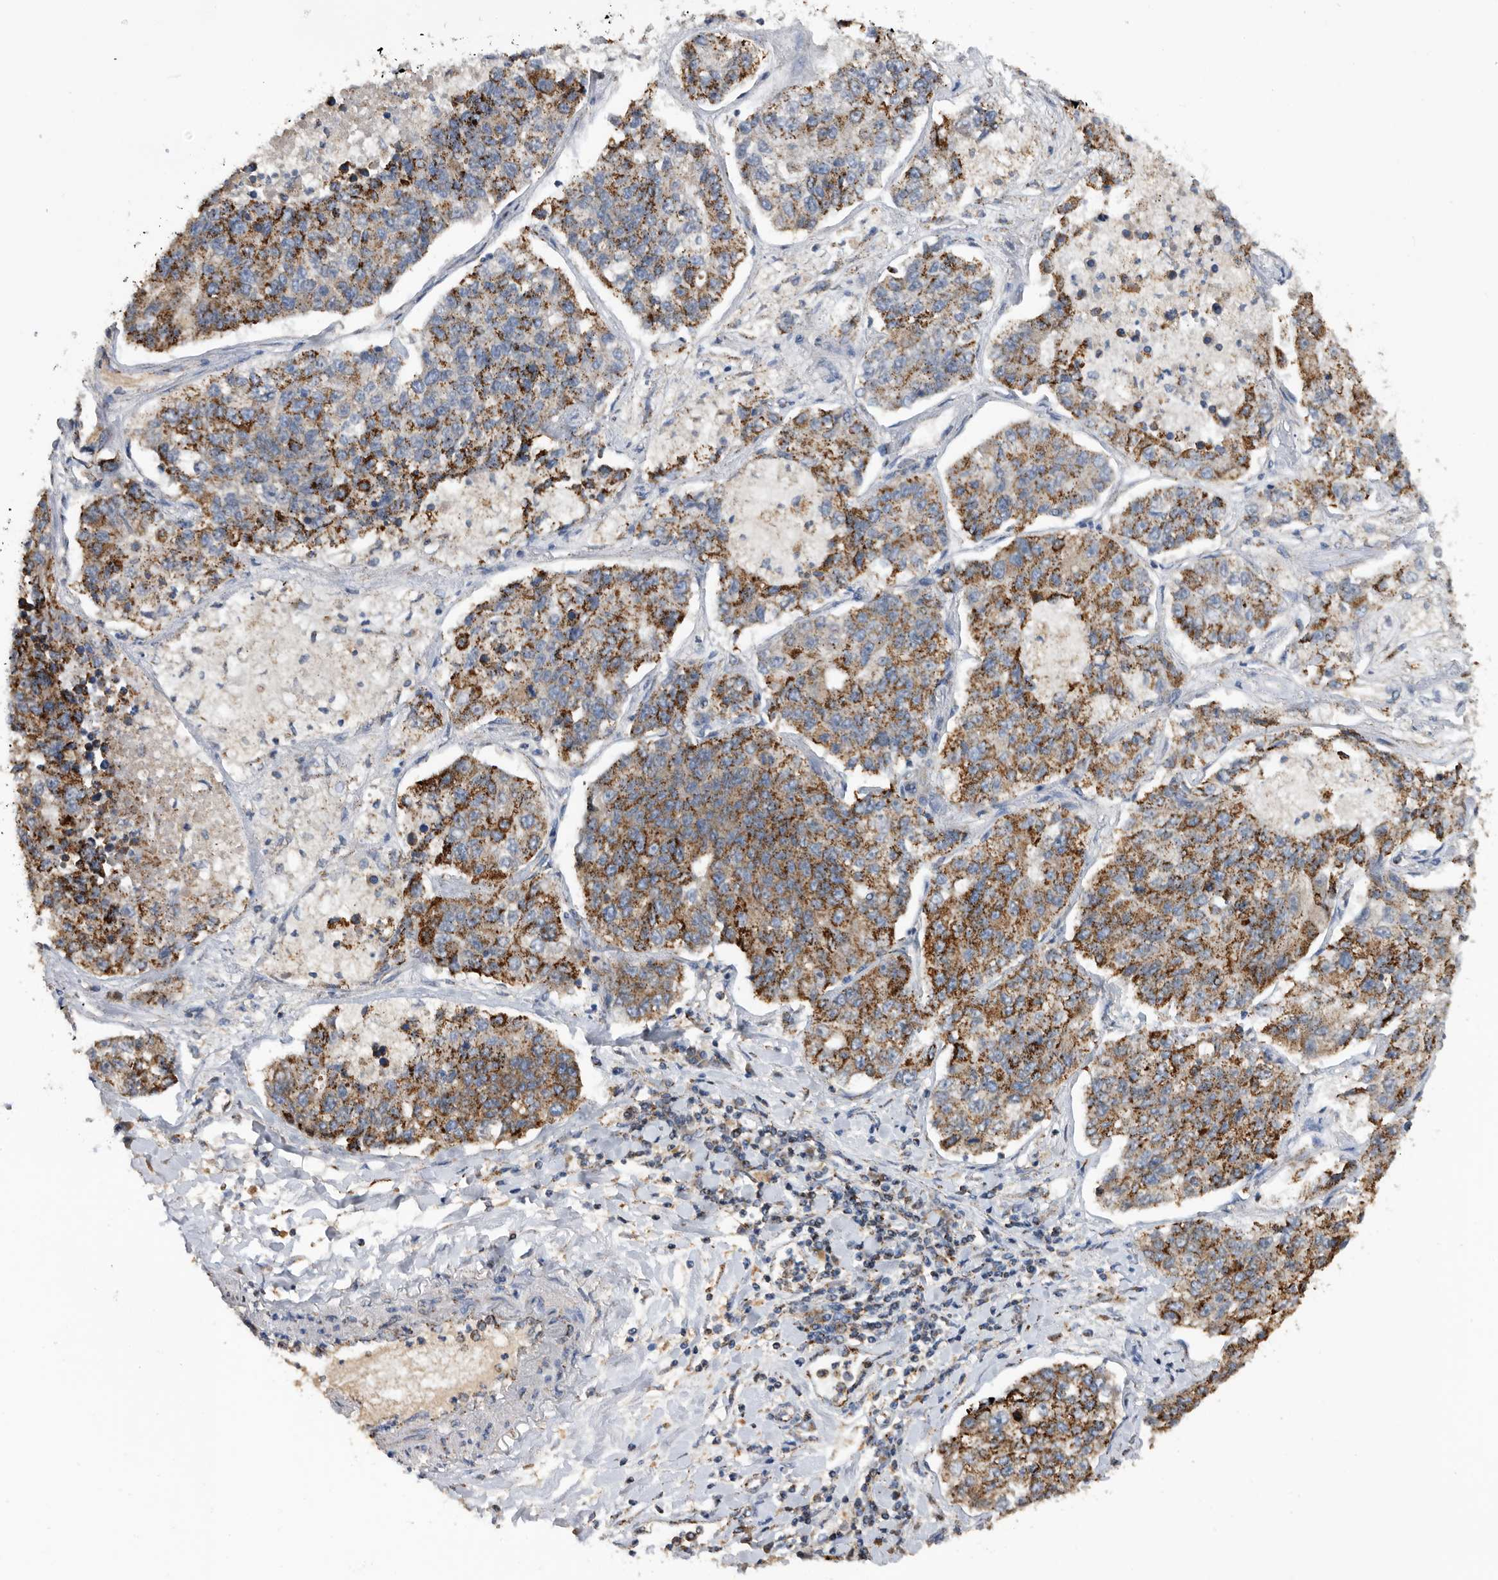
{"staining": {"intensity": "strong", "quantity": "25%-75%", "location": "cytoplasmic/membranous"}, "tissue": "lung cancer", "cell_type": "Tumor cells", "image_type": "cancer", "snomed": [{"axis": "morphology", "description": "Adenocarcinoma, NOS"}, {"axis": "topography", "description": "Lung"}], "caption": "IHC staining of lung adenocarcinoma, which reveals high levels of strong cytoplasmic/membranous expression in approximately 25%-75% of tumor cells indicating strong cytoplasmic/membranous protein positivity. The staining was performed using DAB (brown) for protein detection and nuclei were counterstained in hematoxylin (blue).", "gene": "WFDC1", "patient": {"sex": "male", "age": 49}}